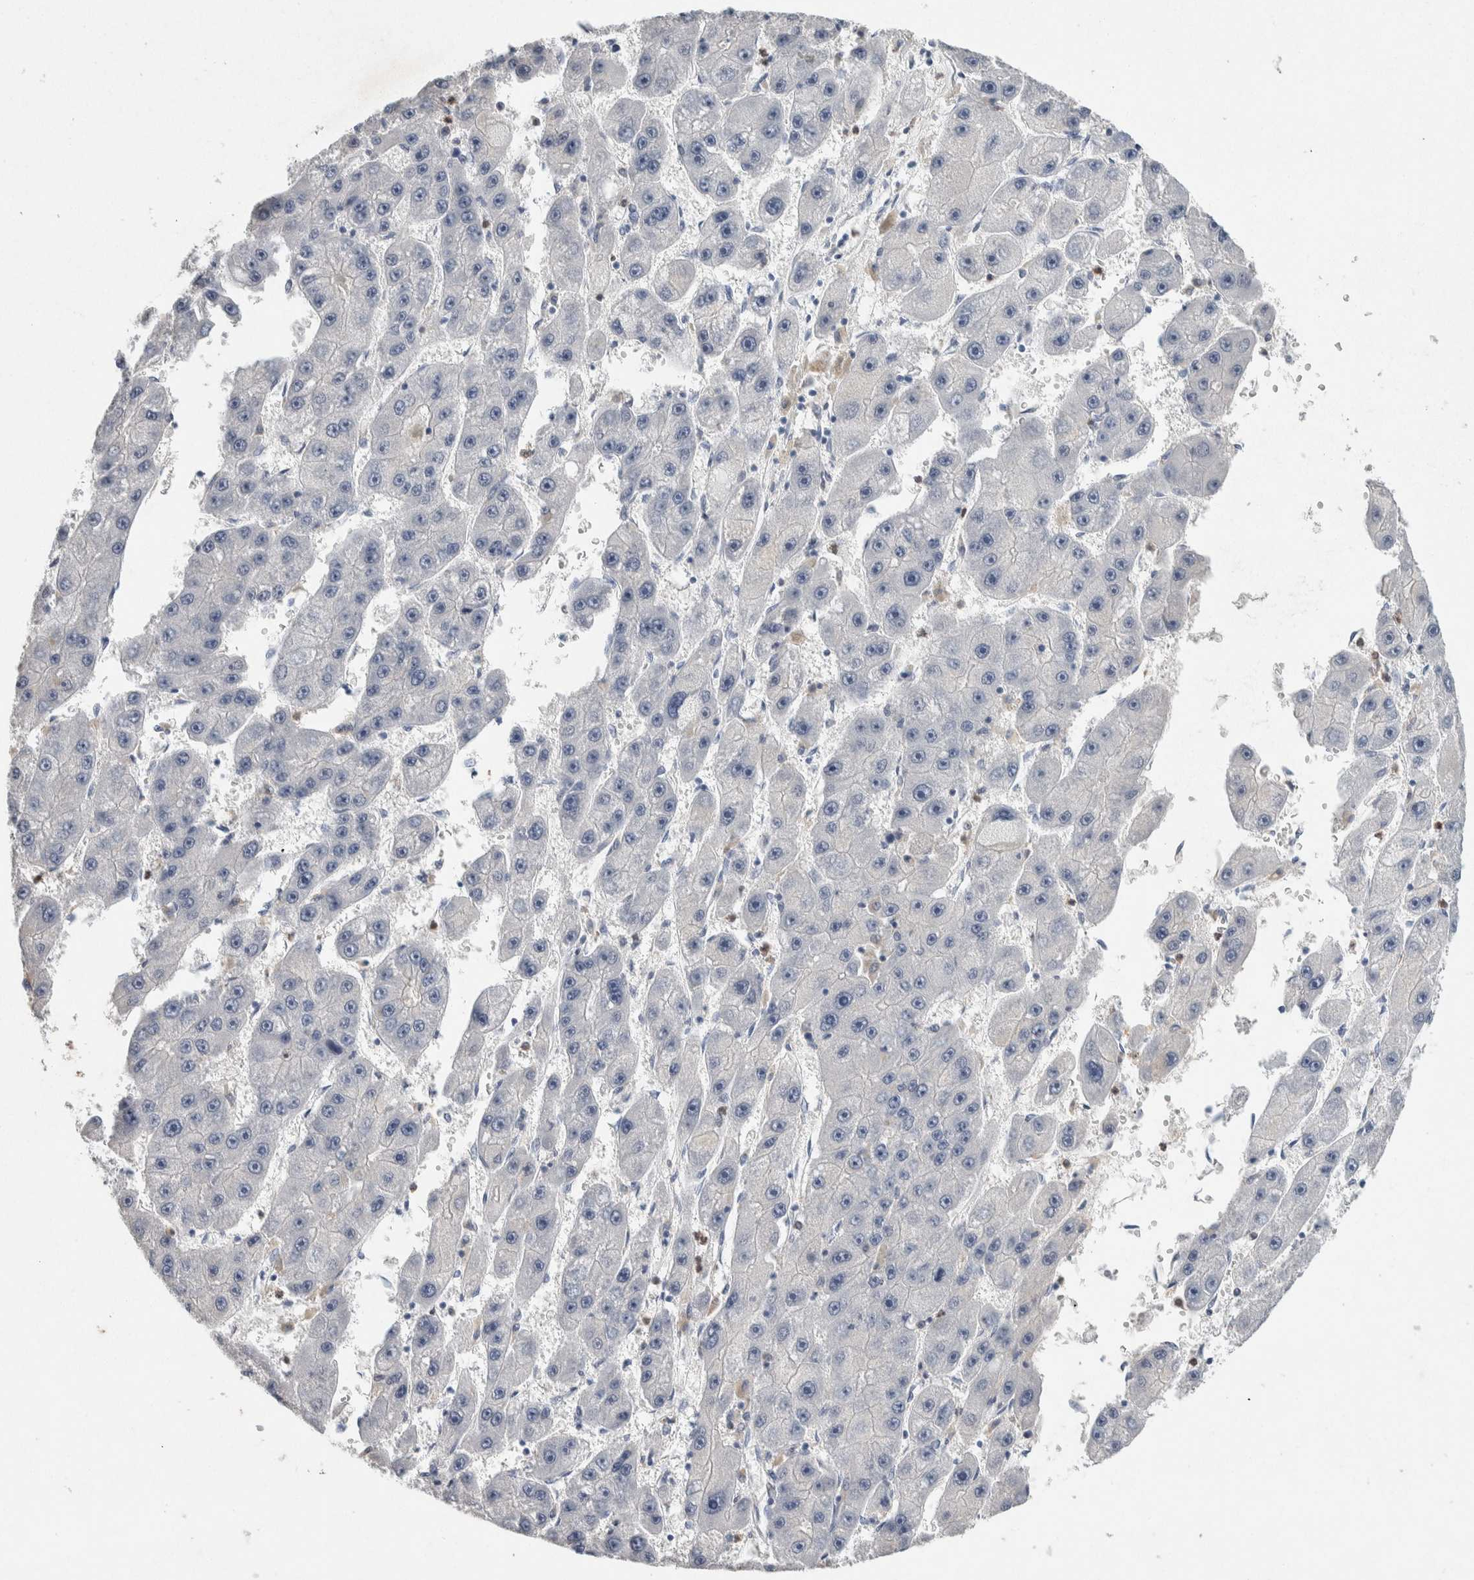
{"staining": {"intensity": "negative", "quantity": "none", "location": "none"}, "tissue": "liver cancer", "cell_type": "Tumor cells", "image_type": "cancer", "snomed": [{"axis": "morphology", "description": "Carcinoma, Hepatocellular, NOS"}, {"axis": "topography", "description": "Liver"}], "caption": "Immunohistochemistry of liver cancer exhibits no expression in tumor cells.", "gene": "NCF2", "patient": {"sex": "female", "age": 61}}